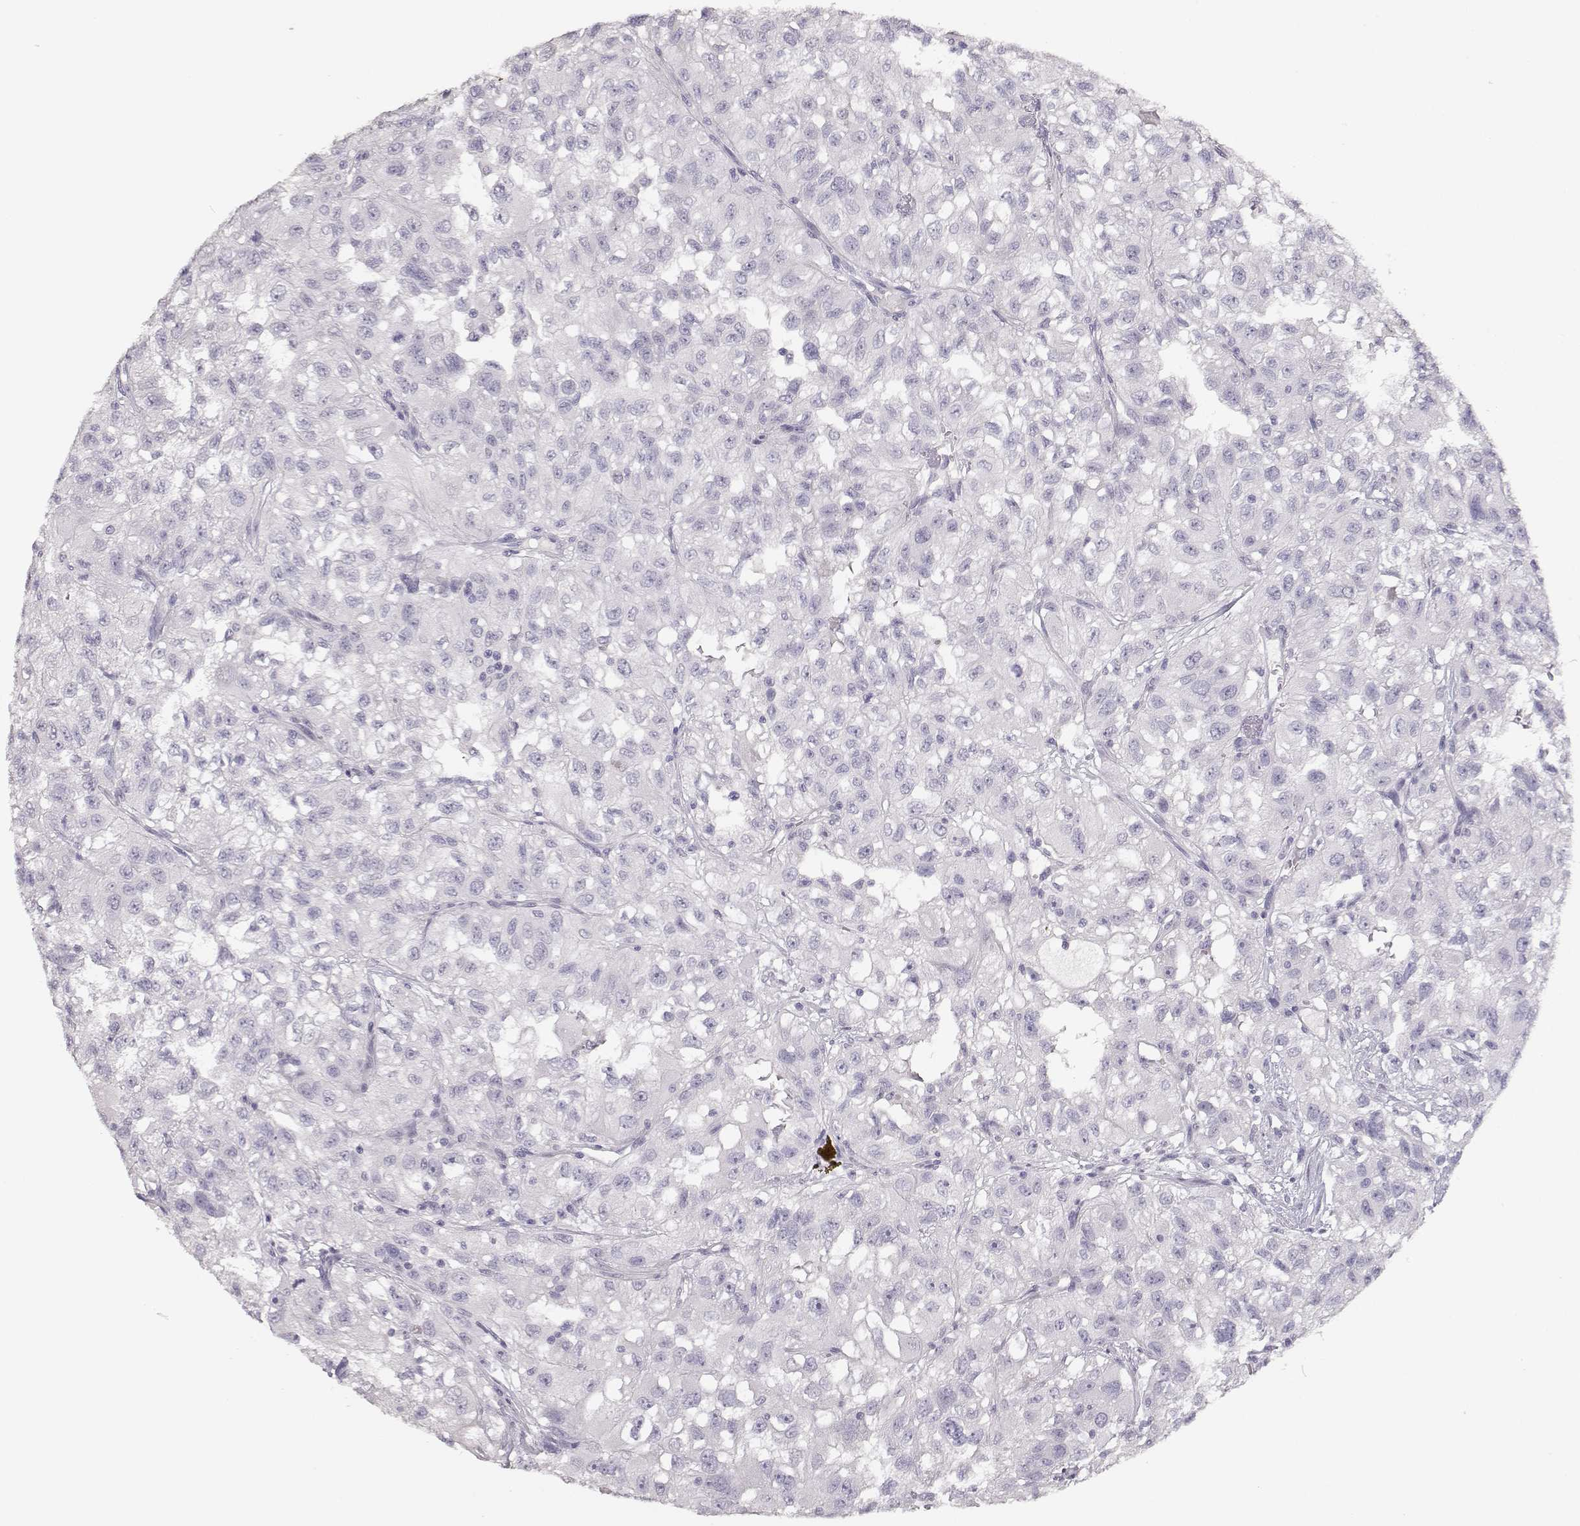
{"staining": {"intensity": "negative", "quantity": "none", "location": "none"}, "tissue": "renal cancer", "cell_type": "Tumor cells", "image_type": "cancer", "snomed": [{"axis": "morphology", "description": "Adenocarcinoma, NOS"}, {"axis": "topography", "description": "Kidney"}], "caption": "A high-resolution image shows immunohistochemistry (IHC) staining of renal cancer (adenocarcinoma), which reveals no significant staining in tumor cells.", "gene": "TKTL1", "patient": {"sex": "male", "age": 64}}